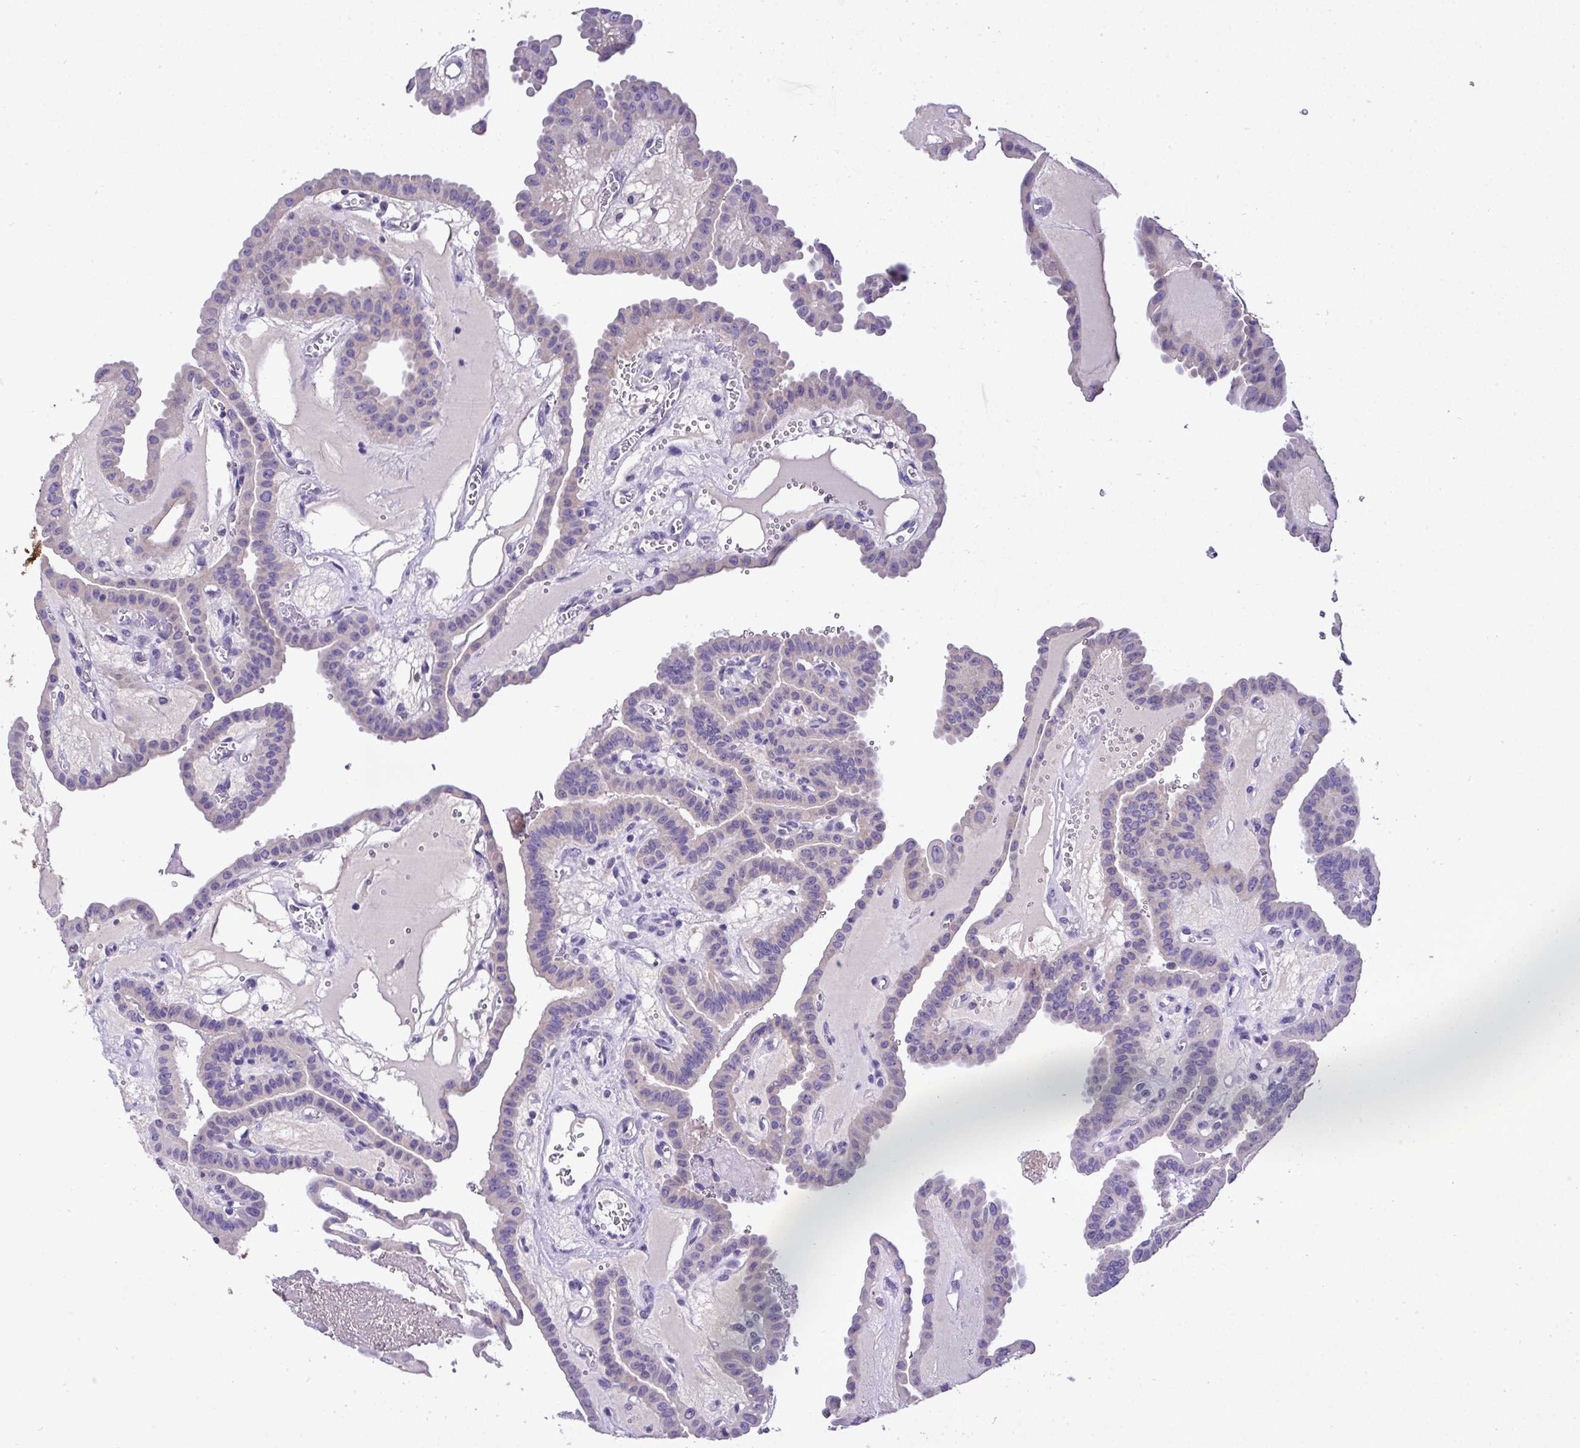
{"staining": {"intensity": "weak", "quantity": "<25%", "location": "cytoplasmic/membranous"}, "tissue": "thyroid cancer", "cell_type": "Tumor cells", "image_type": "cancer", "snomed": [{"axis": "morphology", "description": "Papillary adenocarcinoma, NOS"}, {"axis": "topography", "description": "Thyroid gland"}], "caption": "The photomicrograph exhibits no significant expression in tumor cells of thyroid cancer (papillary adenocarcinoma).", "gene": "ST8SIA2", "patient": {"sex": "male", "age": 87}}